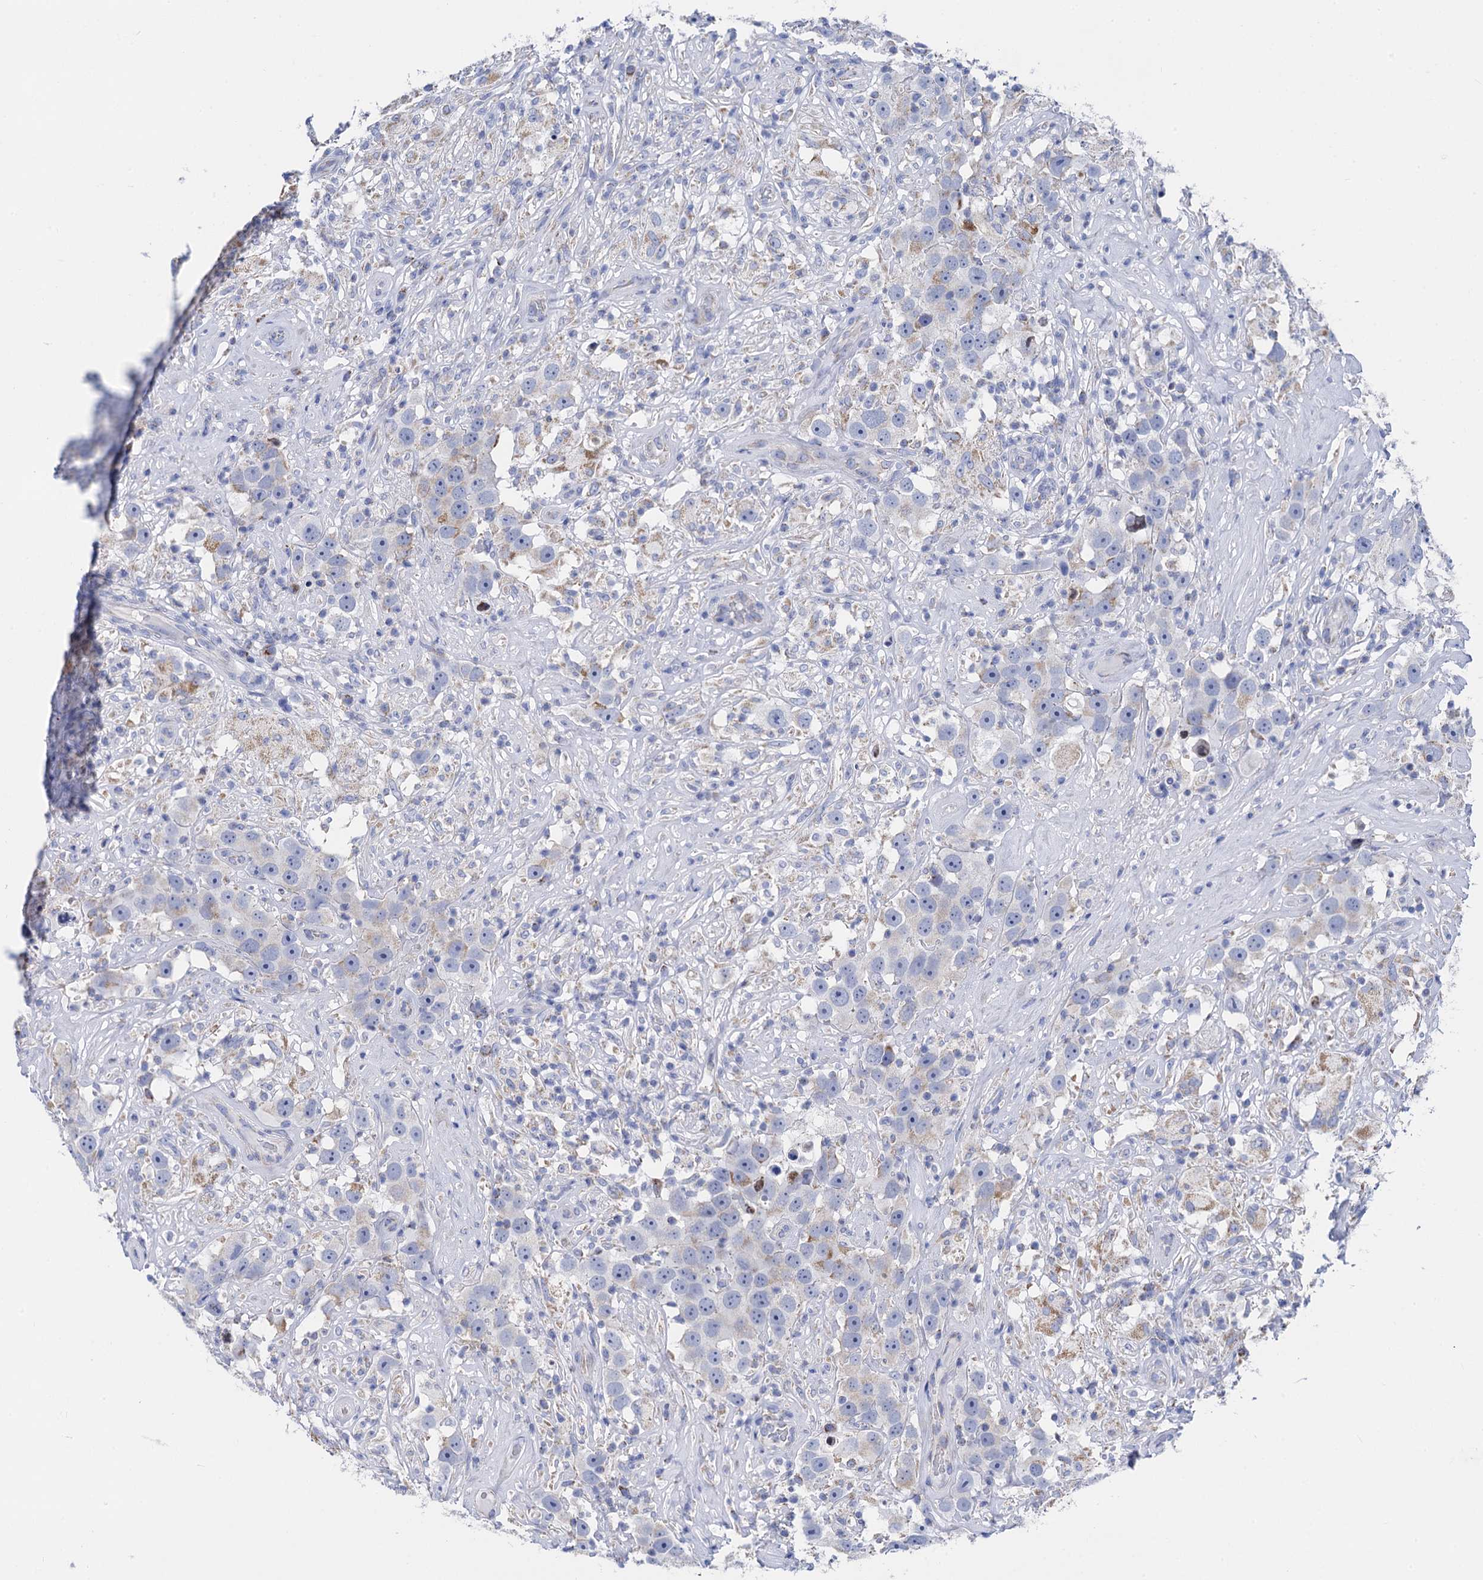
{"staining": {"intensity": "negative", "quantity": "none", "location": "none"}, "tissue": "testis cancer", "cell_type": "Tumor cells", "image_type": "cancer", "snomed": [{"axis": "morphology", "description": "Seminoma, NOS"}, {"axis": "topography", "description": "Testis"}], "caption": "IHC of human seminoma (testis) exhibits no positivity in tumor cells.", "gene": "ACADSB", "patient": {"sex": "male", "age": 49}}